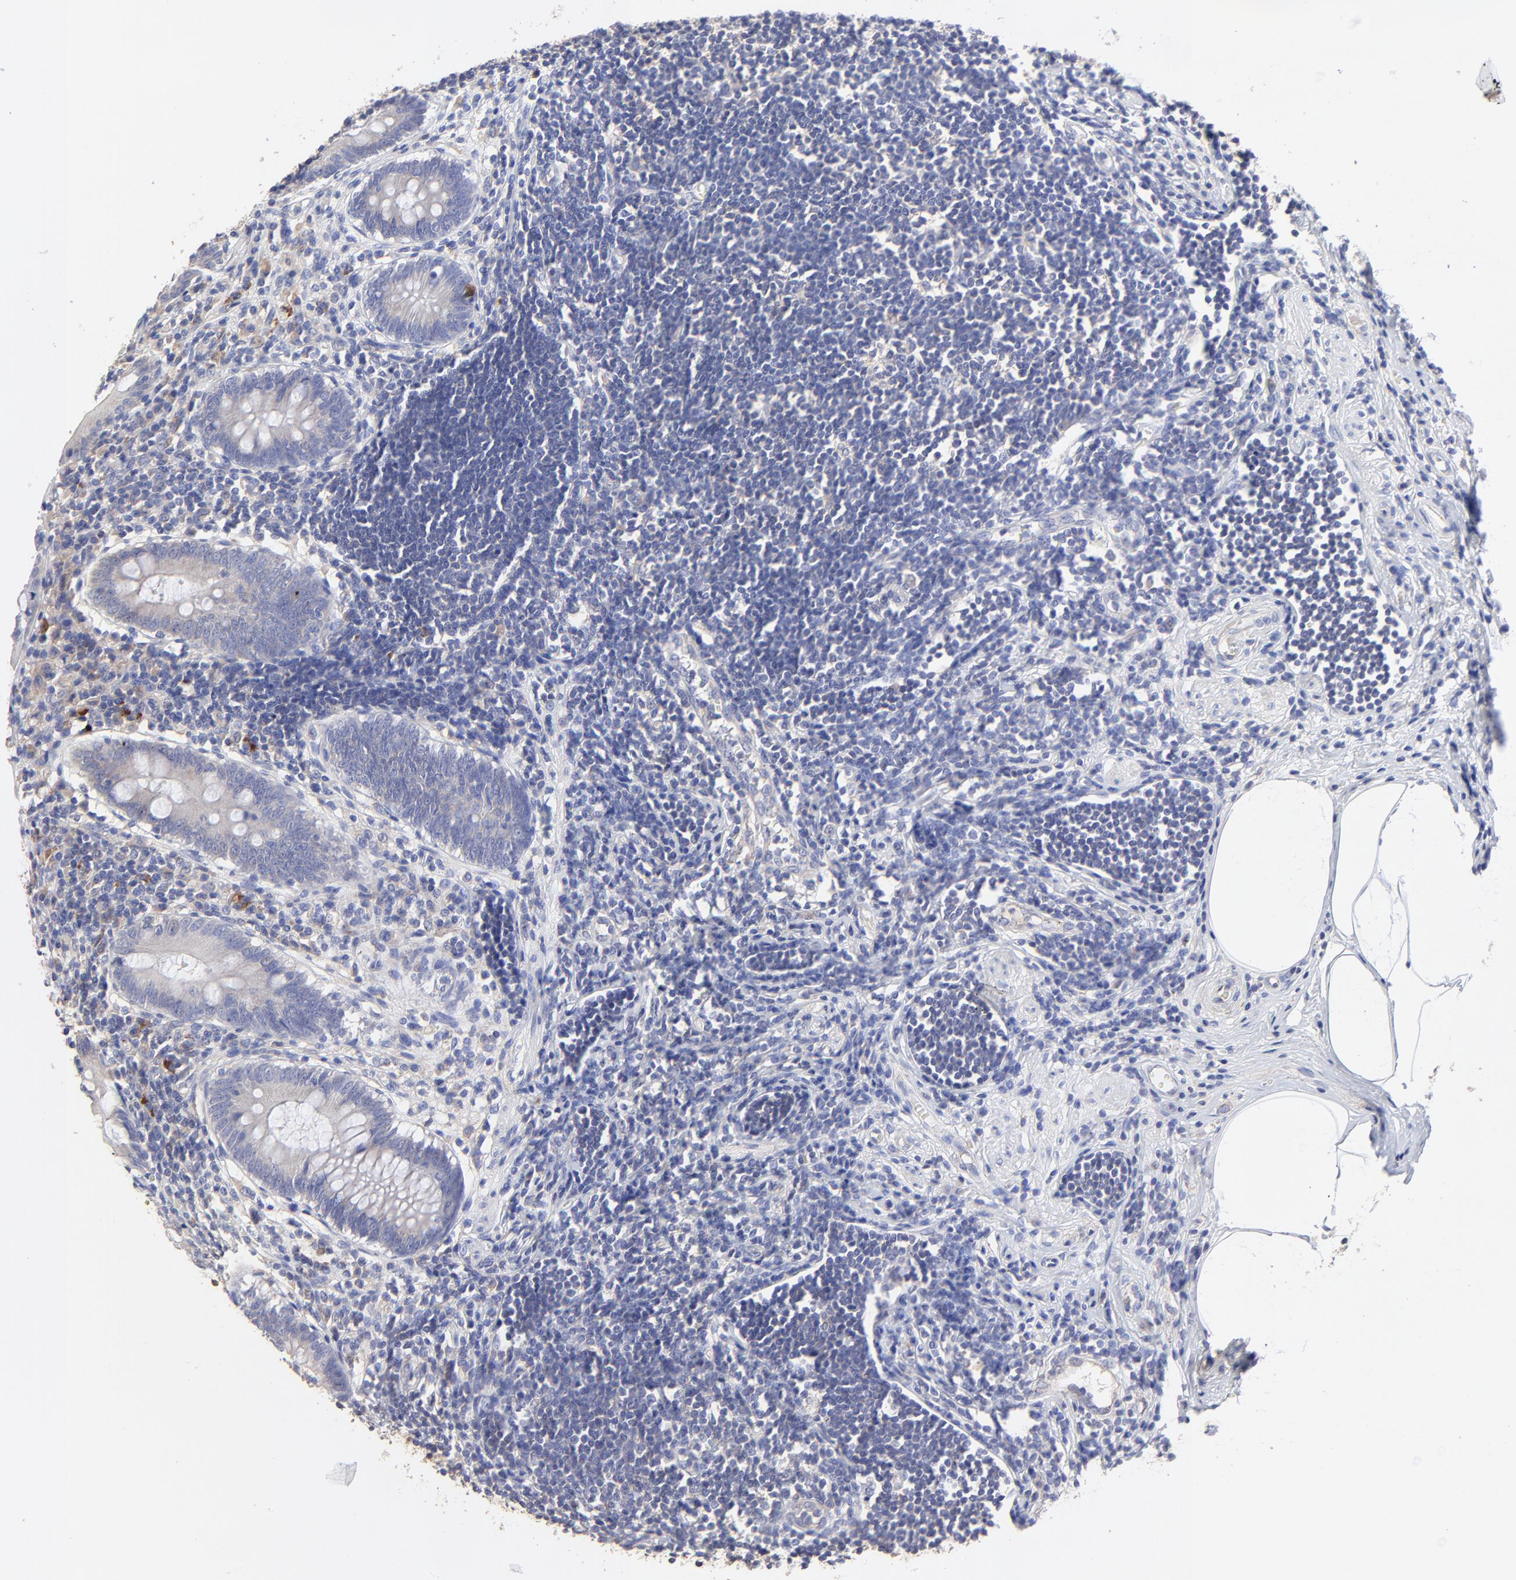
{"staining": {"intensity": "weak", "quantity": ">75%", "location": "cytoplasmic/membranous"}, "tissue": "appendix", "cell_type": "Glandular cells", "image_type": "normal", "snomed": [{"axis": "morphology", "description": "Normal tissue, NOS"}, {"axis": "topography", "description": "Appendix"}], "caption": "Immunohistochemical staining of normal appendix reveals weak cytoplasmic/membranous protein staining in about >75% of glandular cells. (Brightfield microscopy of DAB IHC at high magnification).", "gene": "LHFPL1", "patient": {"sex": "female", "age": 50}}